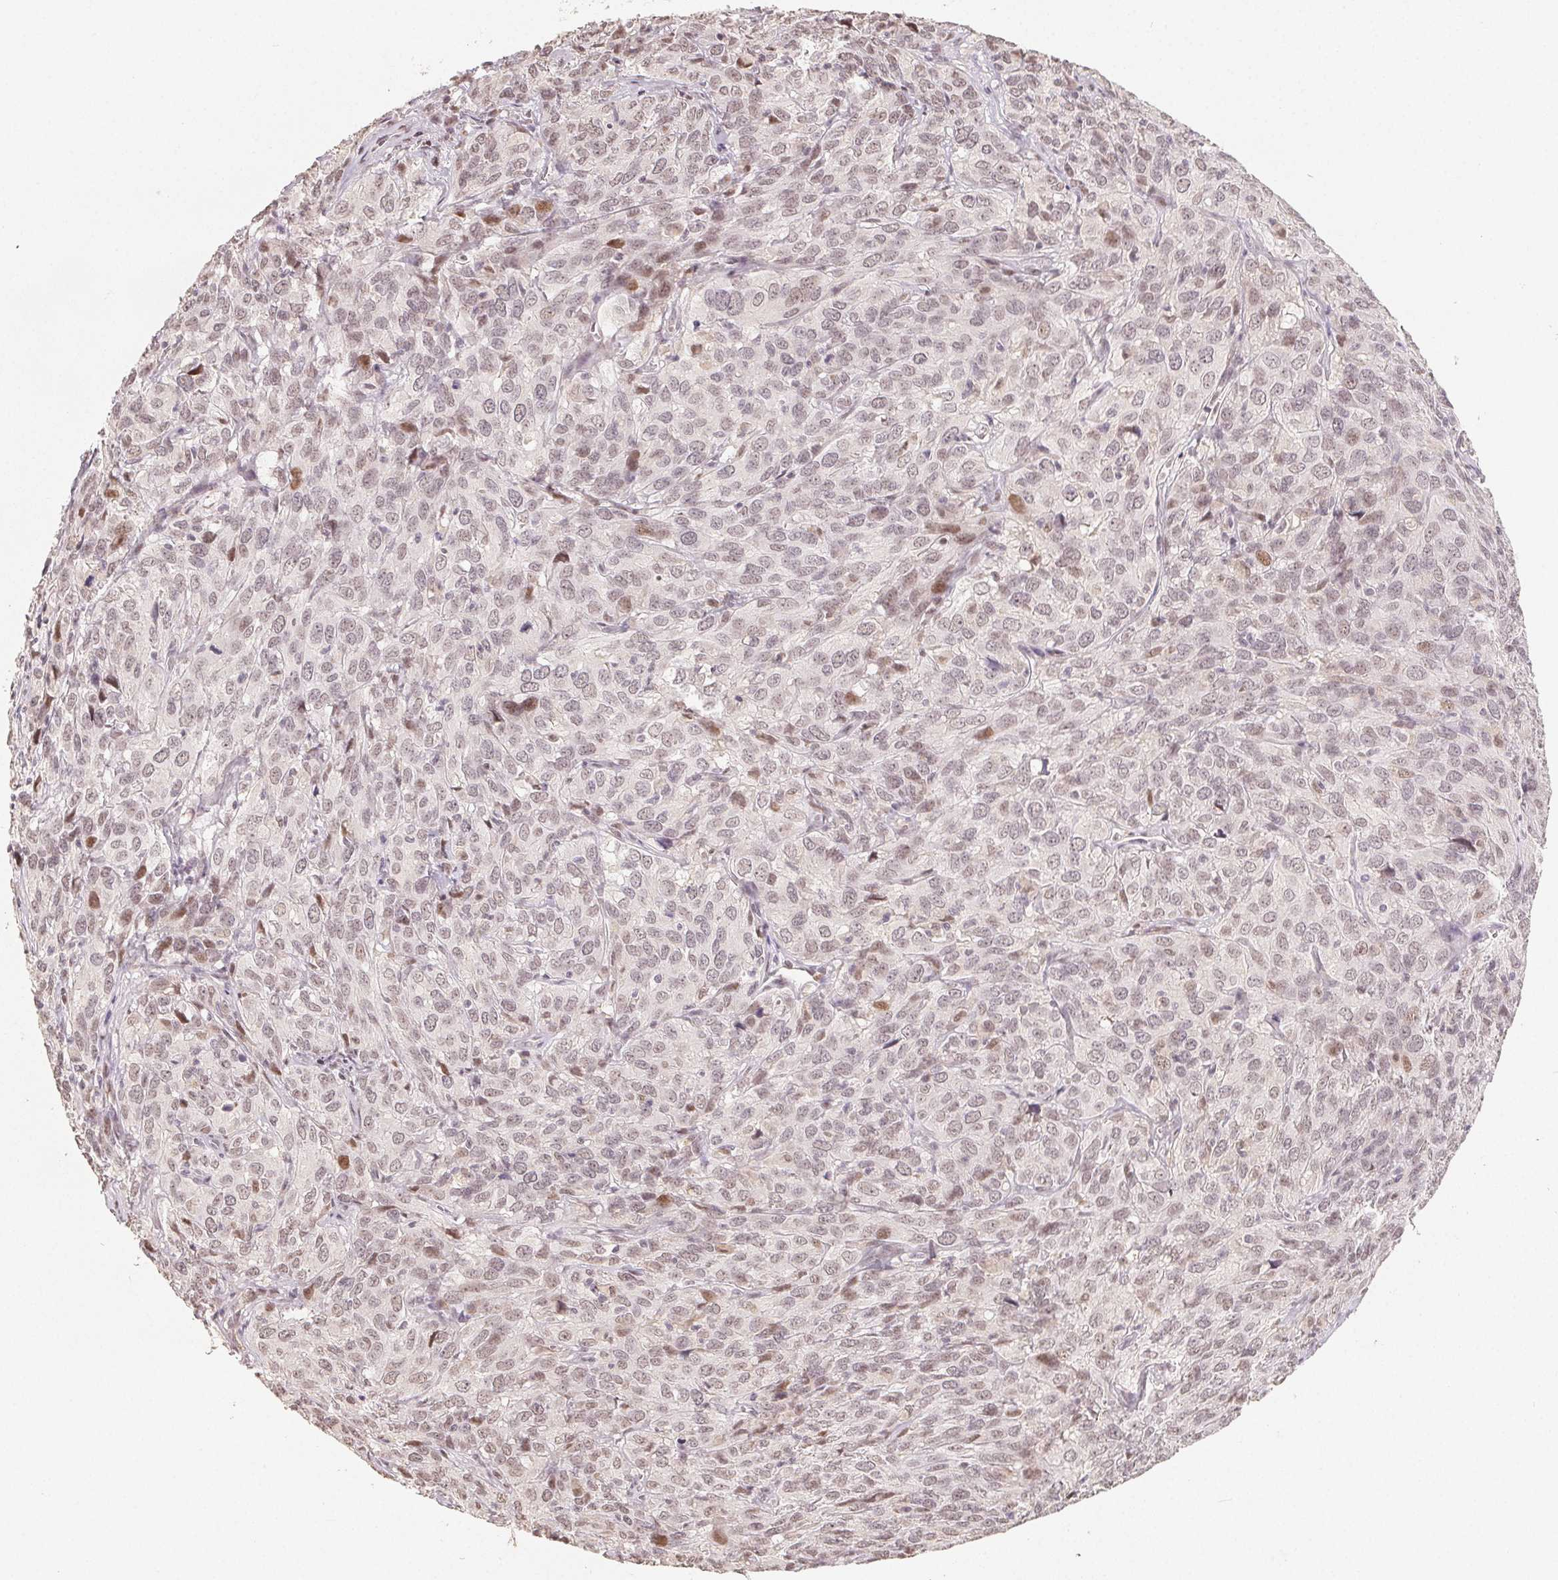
{"staining": {"intensity": "weak", "quantity": ">75%", "location": "nuclear"}, "tissue": "cervical cancer", "cell_type": "Tumor cells", "image_type": "cancer", "snomed": [{"axis": "morphology", "description": "Squamous cell carcinoma, NOS"}, {"axis": "topography", "description": "Cervix"}], "caption": "This is an image of immunohistochemistry staining of cervical squamous cell carcinoma, which shows weak expression in the nuclear of tumor cells.", "gene": "CCDC138", "patient": {"sex": "female", "age": 51}}